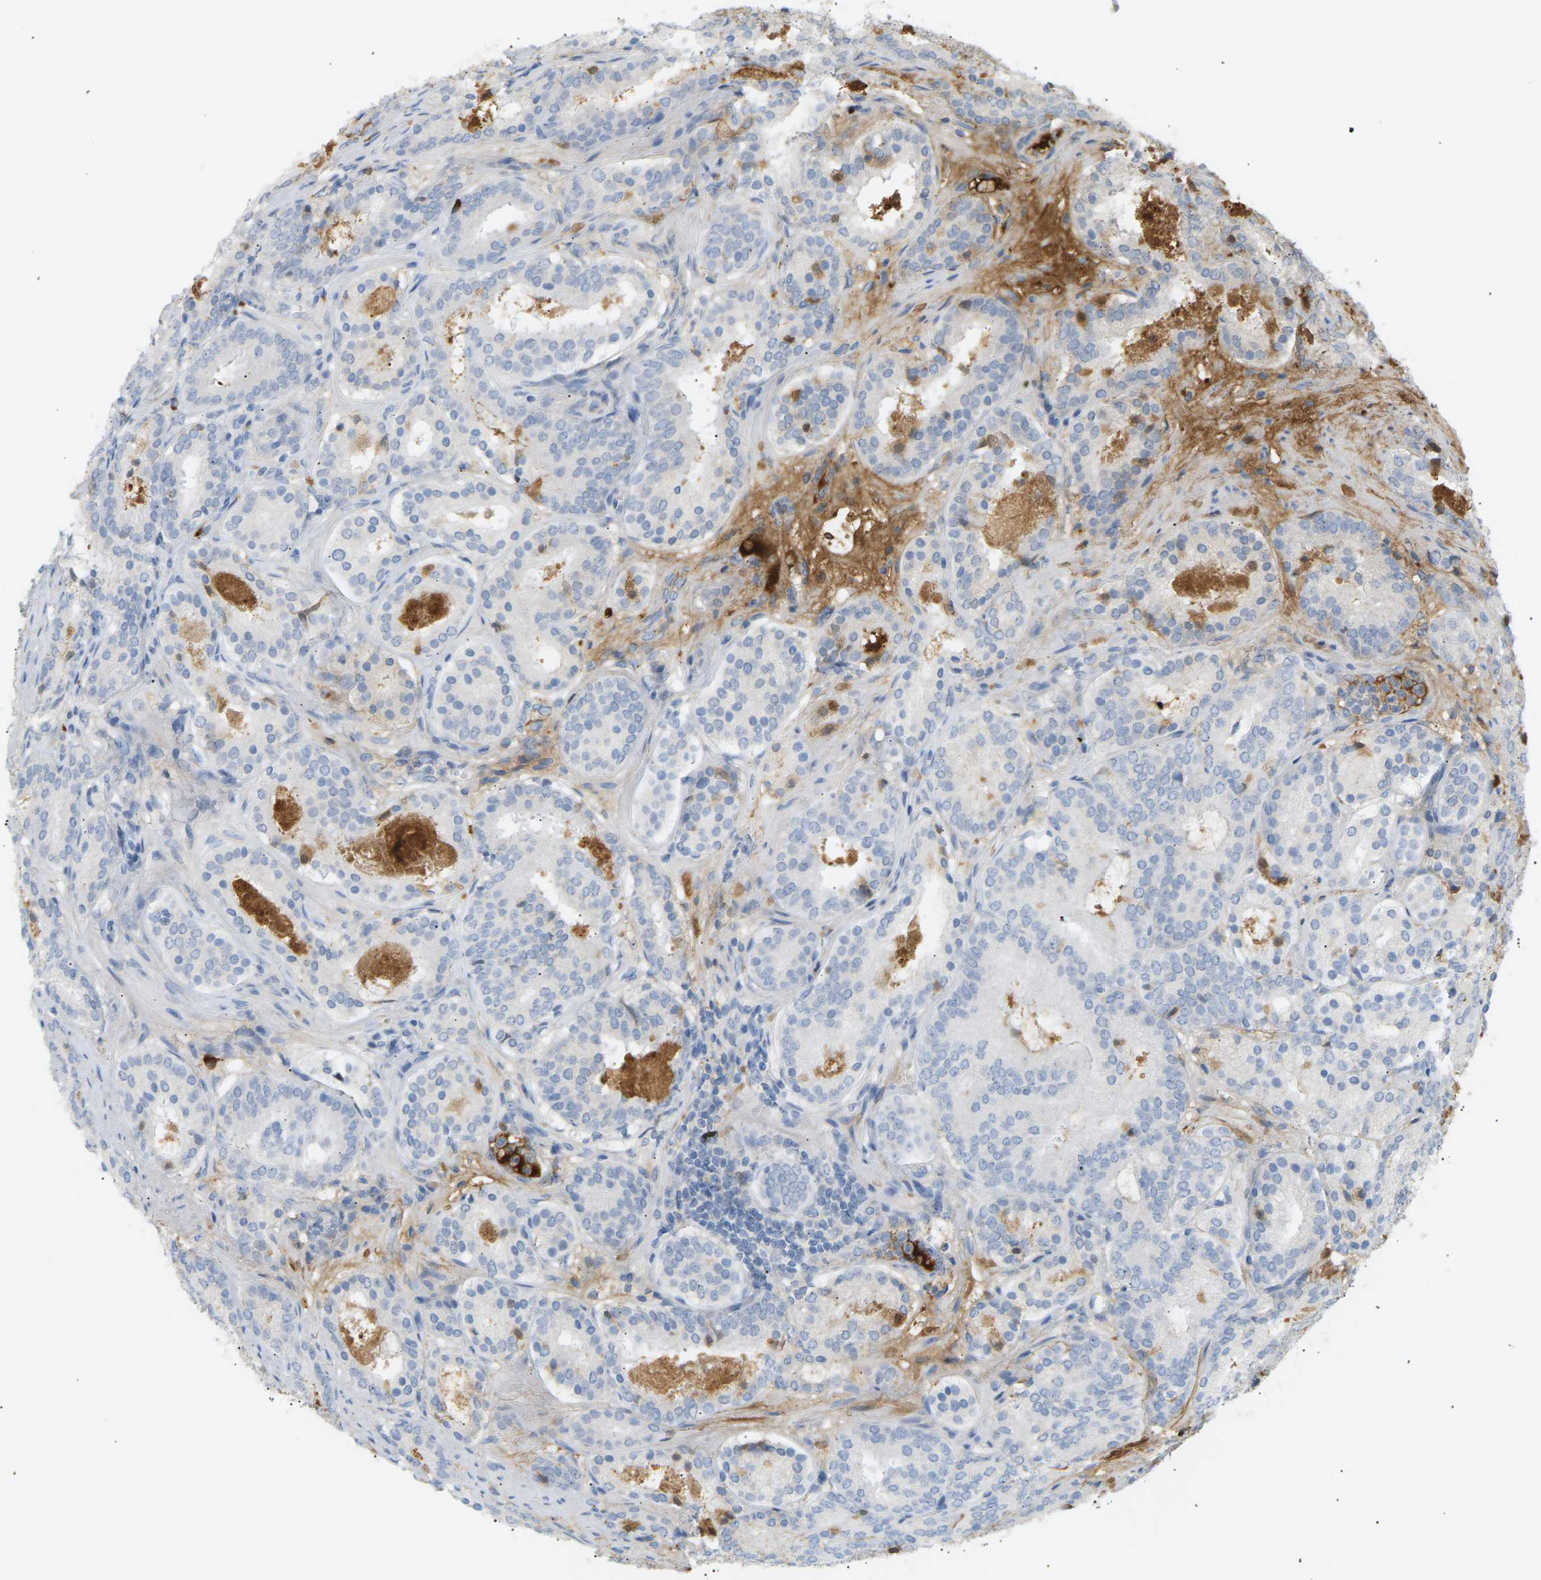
{"staining": {"intensity": "weak", "quantity": "<25%", "location": "cytoplasmic/membranous"}, "tissue": "prostate cancer", "cell_type": "Tumor cells", "image_type": "cancer", "snomed": [{"axis": "morphology", "description": "Adenocarcinoma, Low grade"}, {"axis": "topography", "description": "Prostate"}], "caption": "Tumor cells are negative for brown protein staining in prostate cancer (adenocarcinoma (low-grade)). (DAB immunohistochemistry (IHC) visualized using brightfield microscopy, high magnification).", "gene": "IGLC3", "patient": {"sex": "male", "age": 69}}